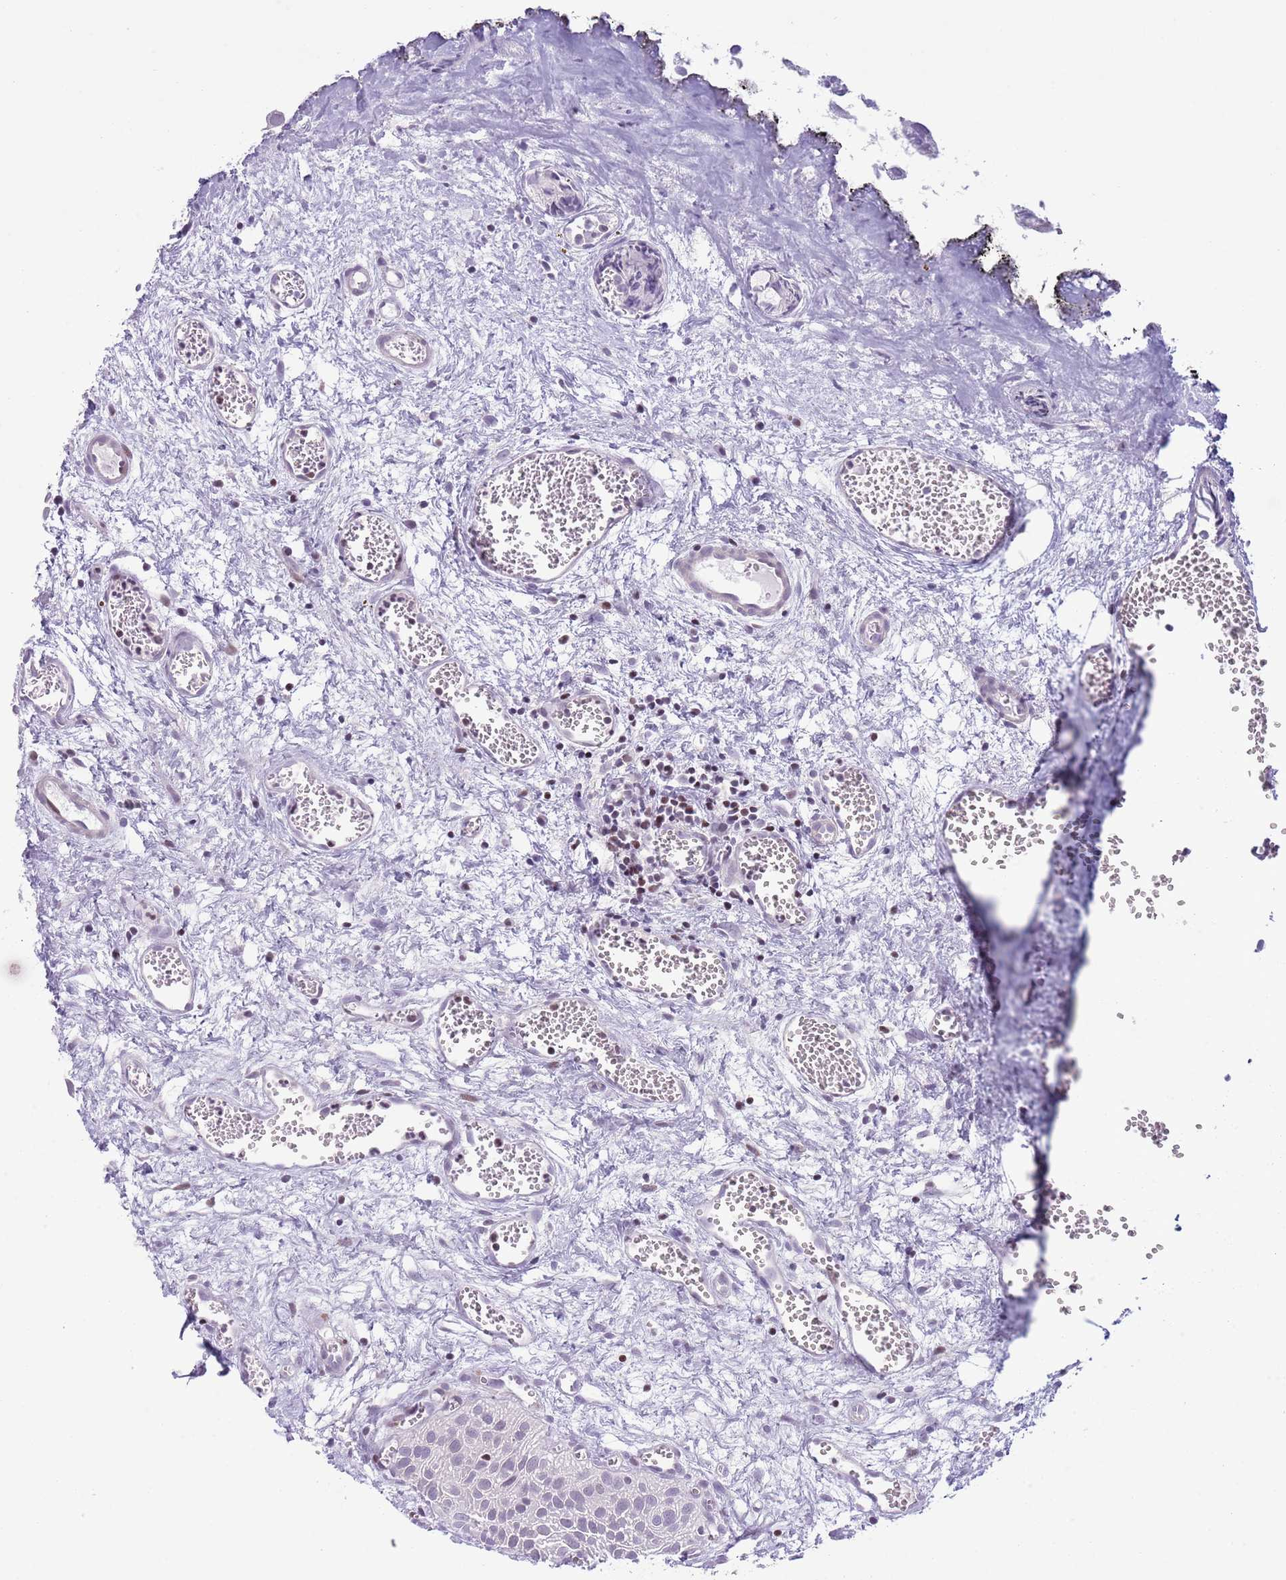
{"staining": {"intensity": "negative", "quantity": "none", "location": "none"}, "tissue": "urothelial cancer", "cell_type": "Tumor cells", "image_type": "cancer", "snomed": [{"axis": "morphology", "description": "Urothelial carcinoma, Low grade"}, {"axis": "topography", "description": "Urinary bladder"}], "caption": "Immunohistochemistry (IHC) histopathology image of neoplastic tissue: human urothelial carcinoma (low-grade) stained with DAB displays no significant protein positivity in tumor cells.", "gene": "MFSD10", "patient": {"sex": "male", "age": 88}}